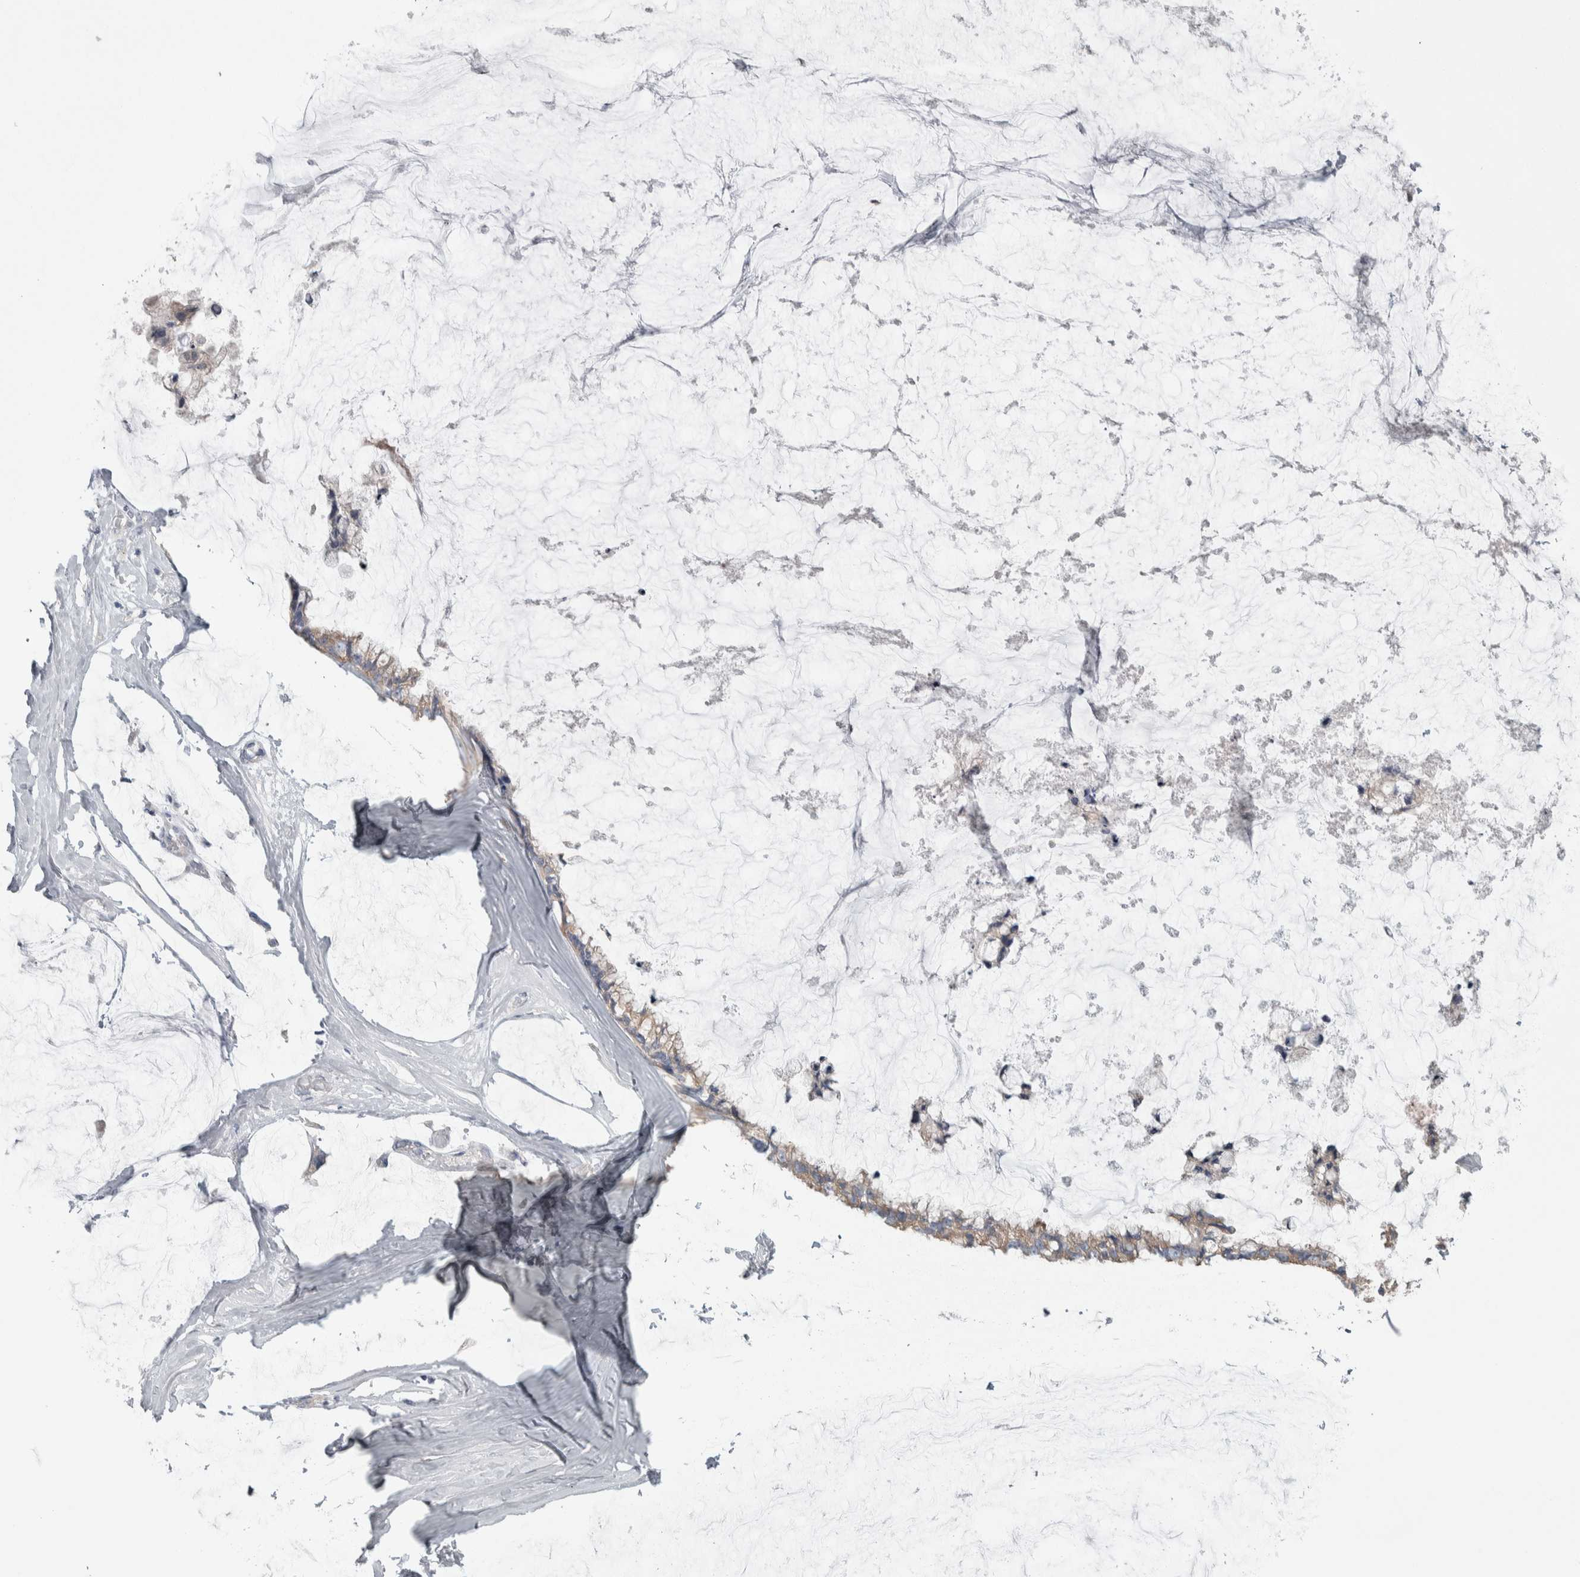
{"staining": {"intensity": "weak", "quantity": "25%-75%", "location": "cytoplasmic/membranous"}, "tissue": "ovarian cancer", "cell_type": "Tumor cells", "image_type": "cancer", "snomed": [{"axis": "morphology", "description": "Cystadenocarcinoma, mucinous, NOS"}, {"axis": "topography", "description": "Ovary"}], "caption": "This is an image of IHC staining of ovarian cancer (mucinous cystadenocarcinoma), which shows weak expression in the cytoplasmic/membranous of tumor cells.", "gene": "GPHN", "patient": {"sex": "female", "age": 39}}